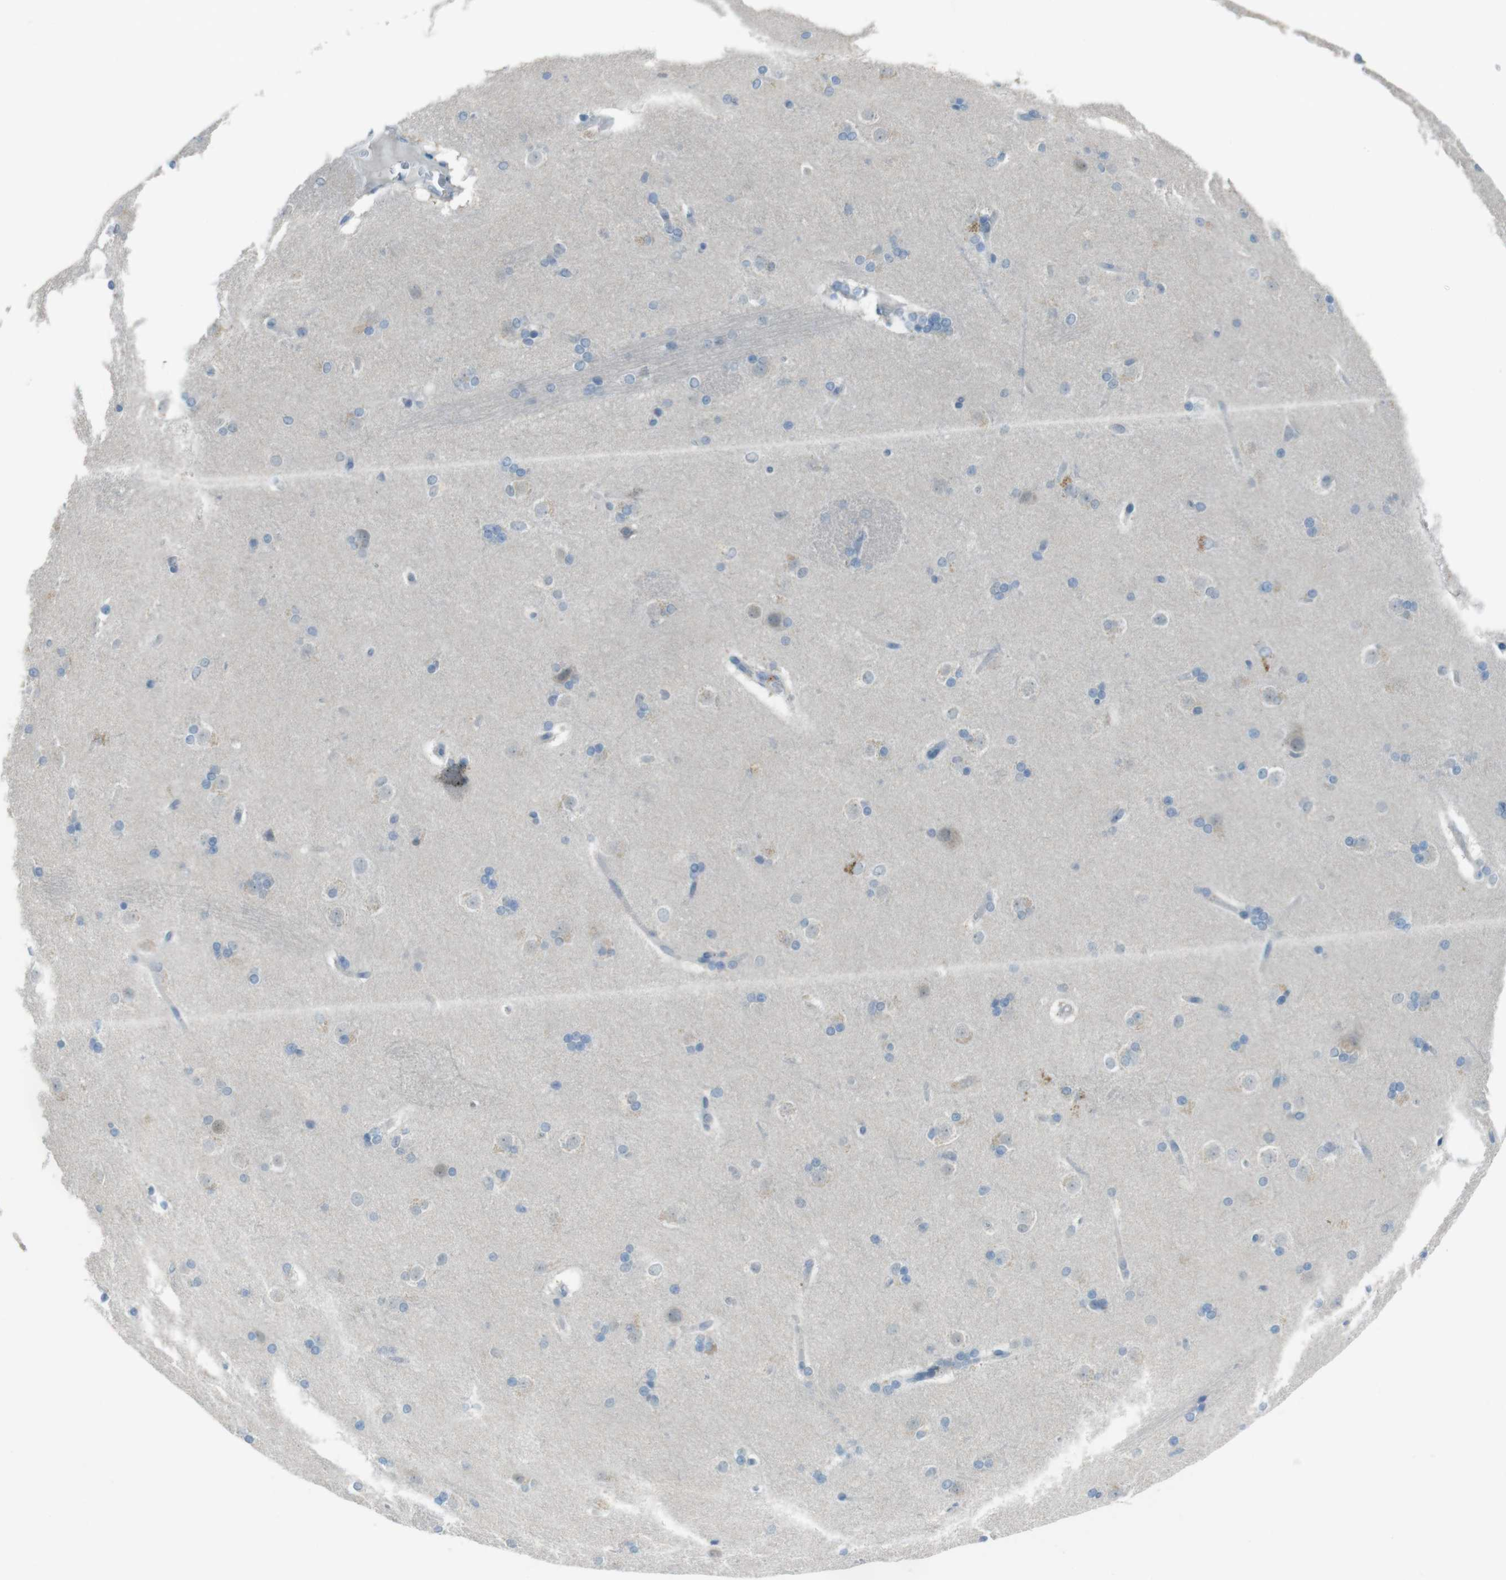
{"staining": {"intensity": "negative", "quantity": "none", "location": "none"}, "tissue": "caudate", "cell_type": "Glial cells", "image_type": "normal", "snomed": [{"axis": "morphology", "description": "Normal tissue, NOS"}, {"axis": "topography", "description": "Lateral ventricle wall"}], "caption": "Benign caudate was stained to show a protein in brown. There is no significant staining in glial cells.", "gene": "ENTPD7", "patient": {"sex": "female", "age": 19}}